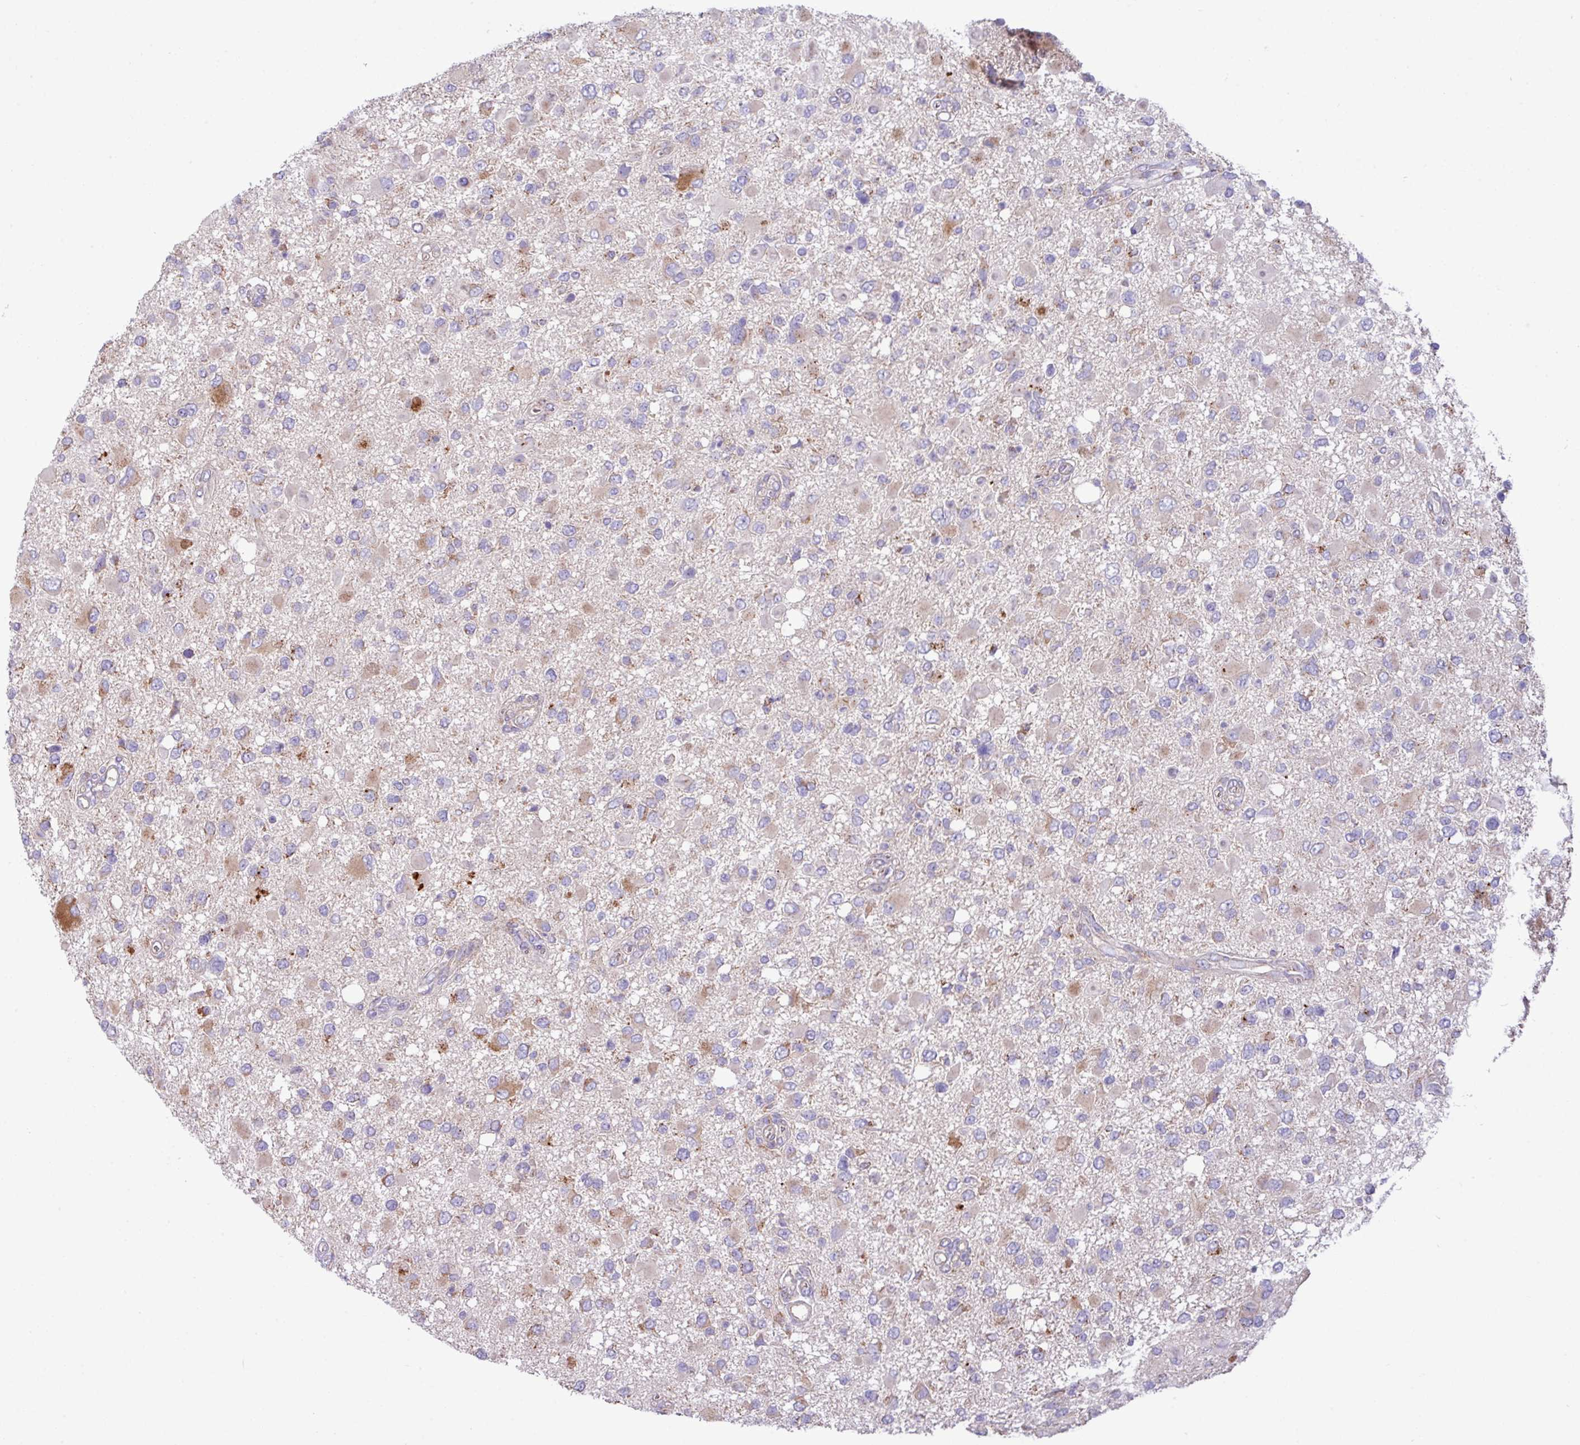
{"staining": {"intensity": "moderate", "quantity": "<25%", "location": "cytoplasmic/membranous"}, "tissue": "glioma", "cell_type": "Tumor cells", "image_type": "cancer", "snomed": [{"axis": "morphology", "description": "Glioma, malignant, High grade"}, {"axis": "topography", "description": "Brain"}], "caption": "Immunohistochemistry micrograph of human glioma stained for a protein (brown), which shows low levels of moderate cytoplasmic/membranous positivity in about <25% of tumor cells.", "gene": "PPM1J", "patient": {"sex": "male", "age": 53}}